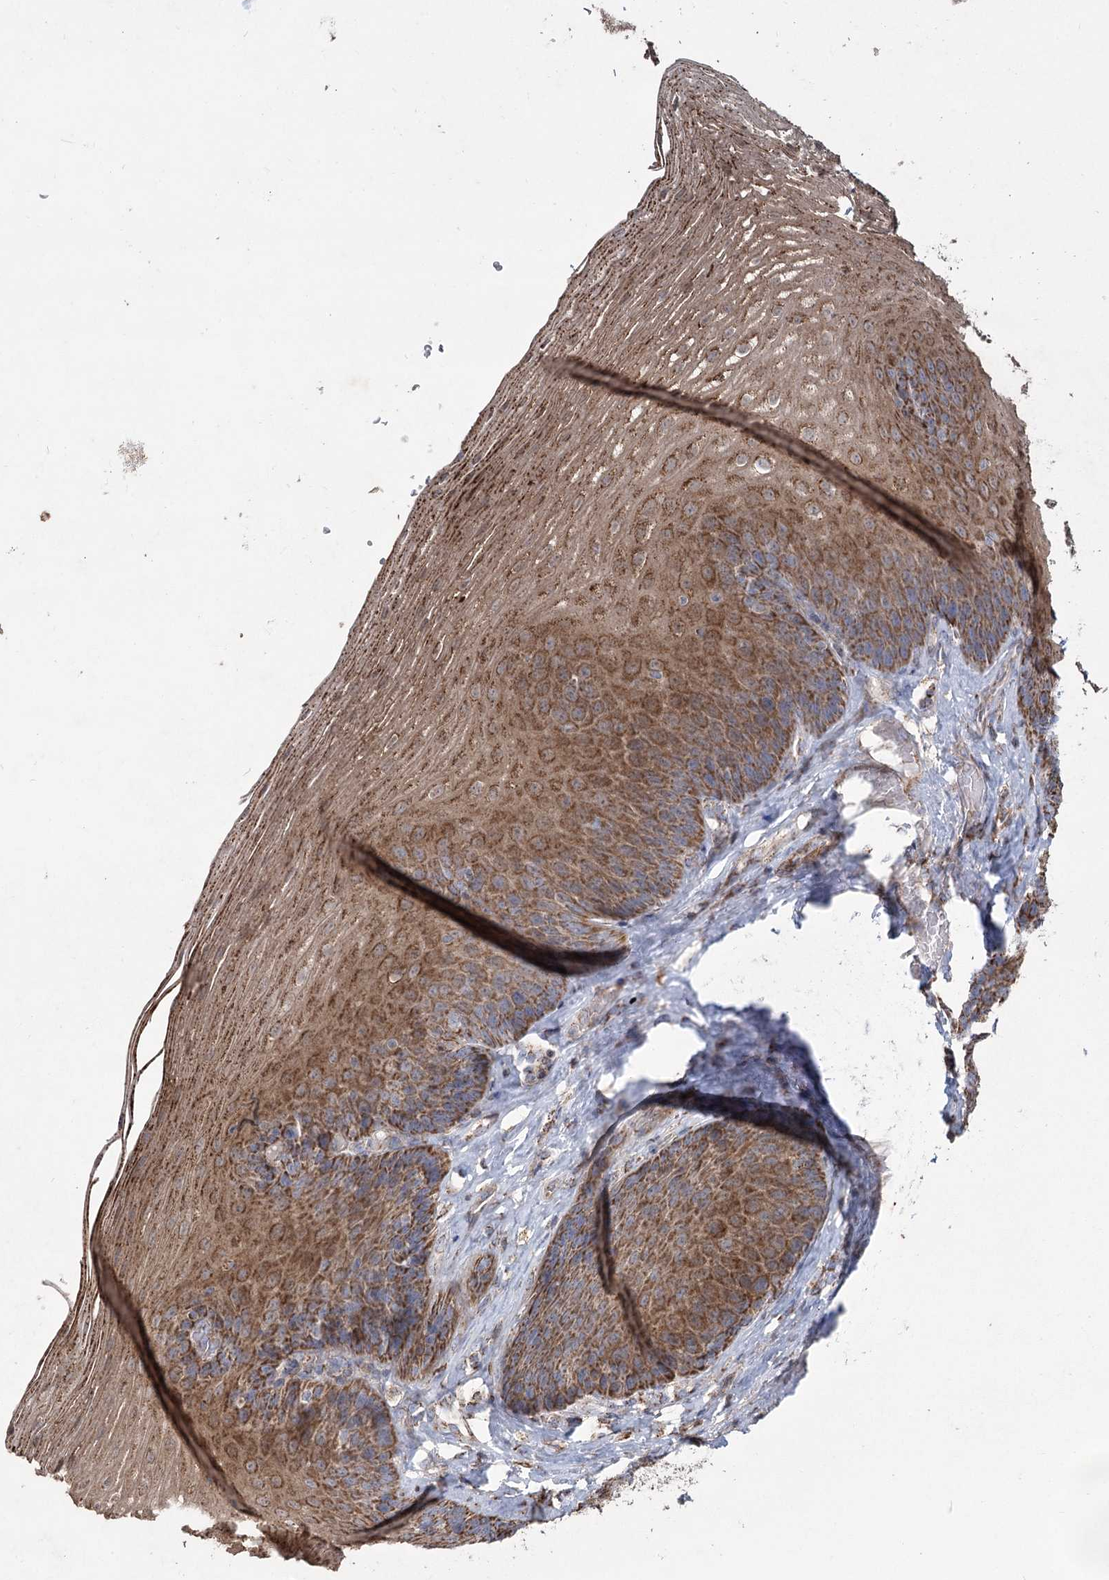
{"staining": {"intensity": "strong", "quantity": ">75%", "location": "cytoplasmic/membranous"}, "tissue": "esophagus", "cell_type": "Squamous epithelial cells", "image_type": "normal", "snomed": [{"axis": "morphology", "description": "Normal tissue, NOS"}, {"axis": "topography", "description": "Esophagus"}], "caption": "An image showing strong cytoplasmic/membranous staining in approximately >75% of squamous epithelial cells in unremarkable esophagus, as visualized by brown immunohistochemical staining.", "gene": "RANBP3L", "patient": {"sex": "female", "age": 66}}